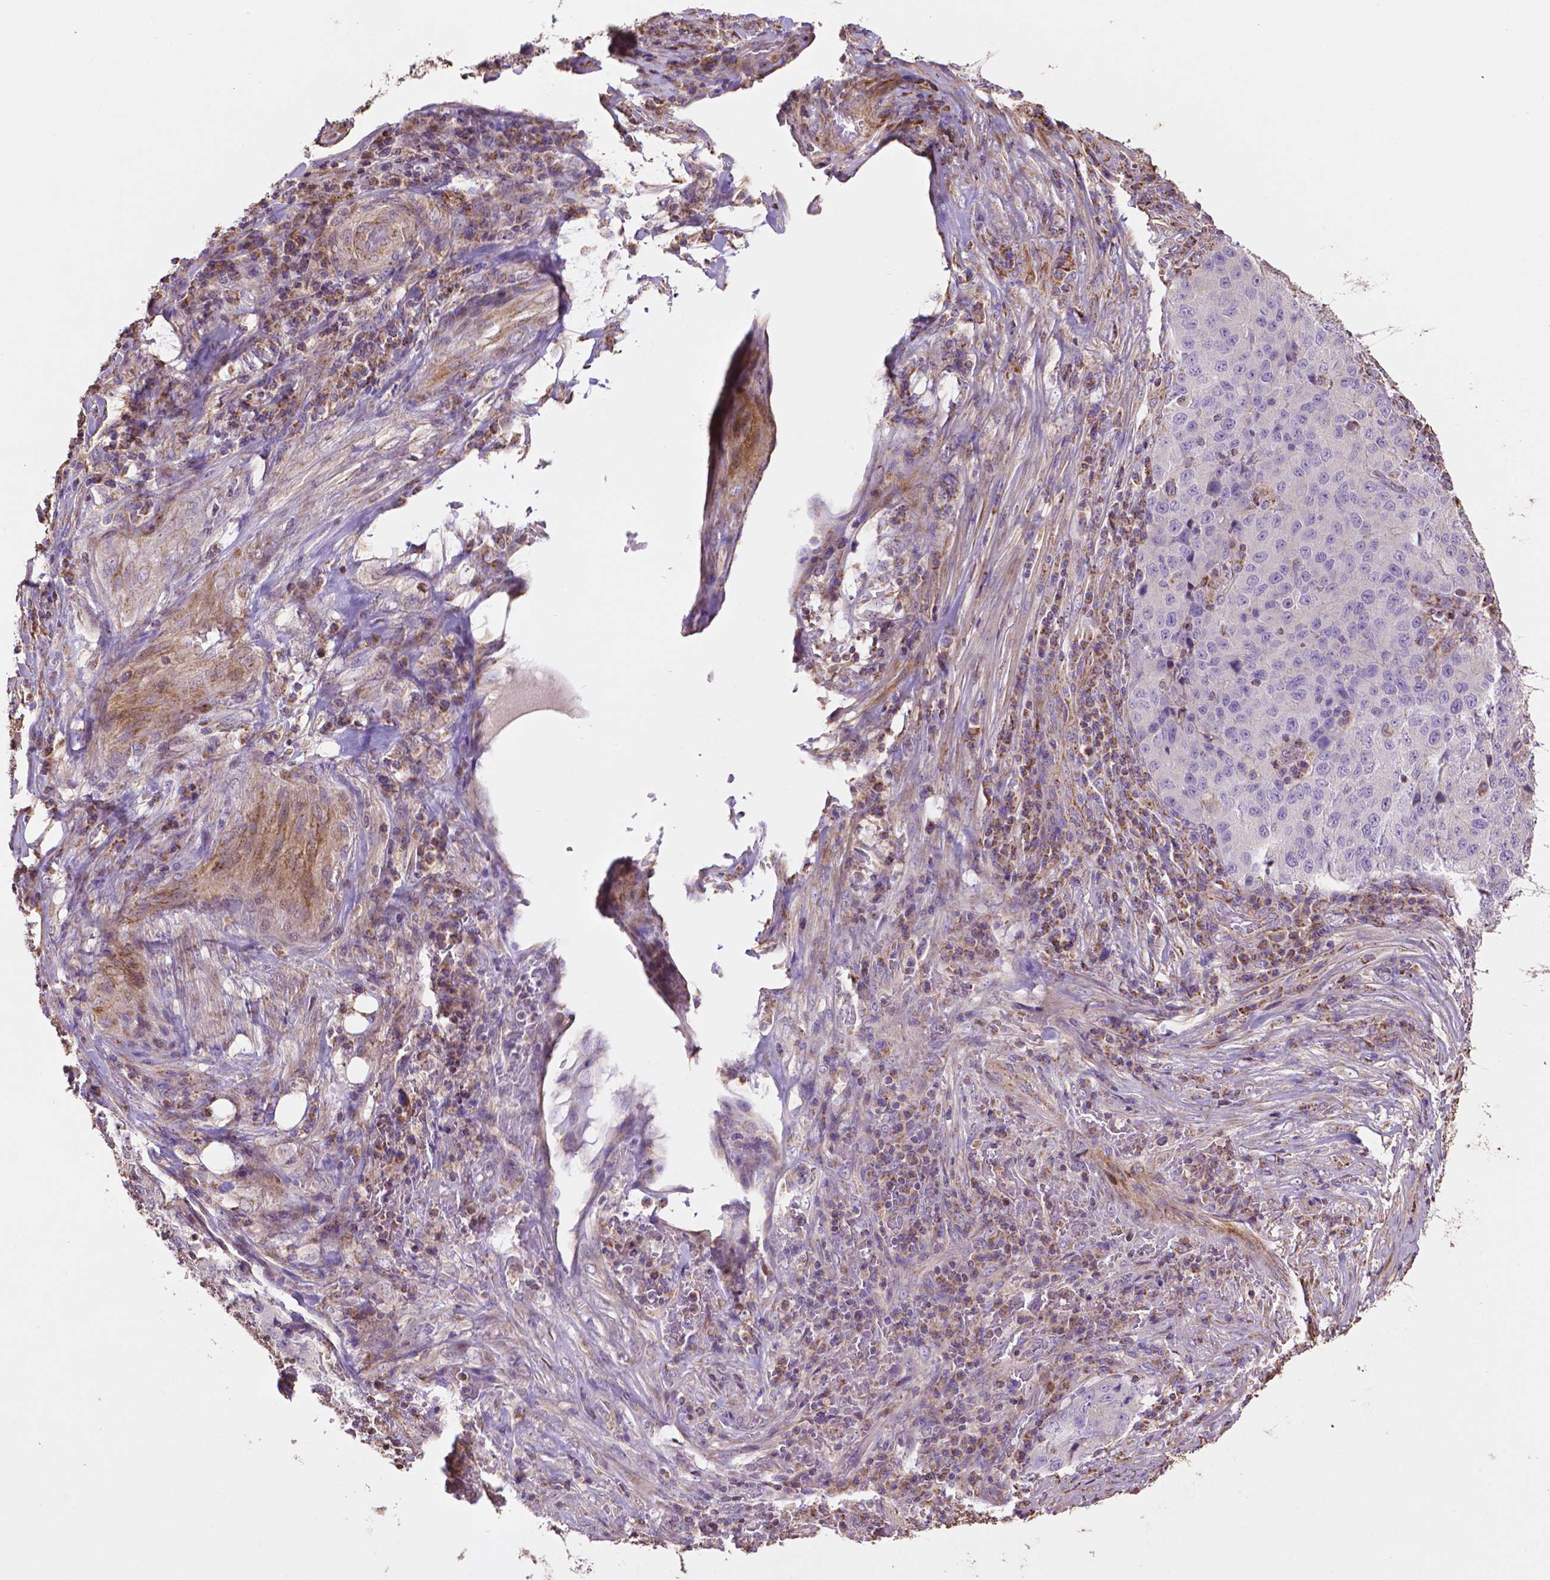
{"staining": {"intensity": "negative", "quantity": "none", "location": "none"}, "tissue": "stomach cancer", "cell_type": "Tumor cells", "image_type": "cancer", "snomed": [{"axis": "morphology", "description": "Adenocarcinoma, NOS"}, {"axis": "topography", "description": "Stomach"}], "caption": "A histopathology image of stomach adenocarcinoma stained for a protein reveals no brown staining in tumor cells.", "gene": "LRR1", "patient": {"sex": "male", "age": 71}}